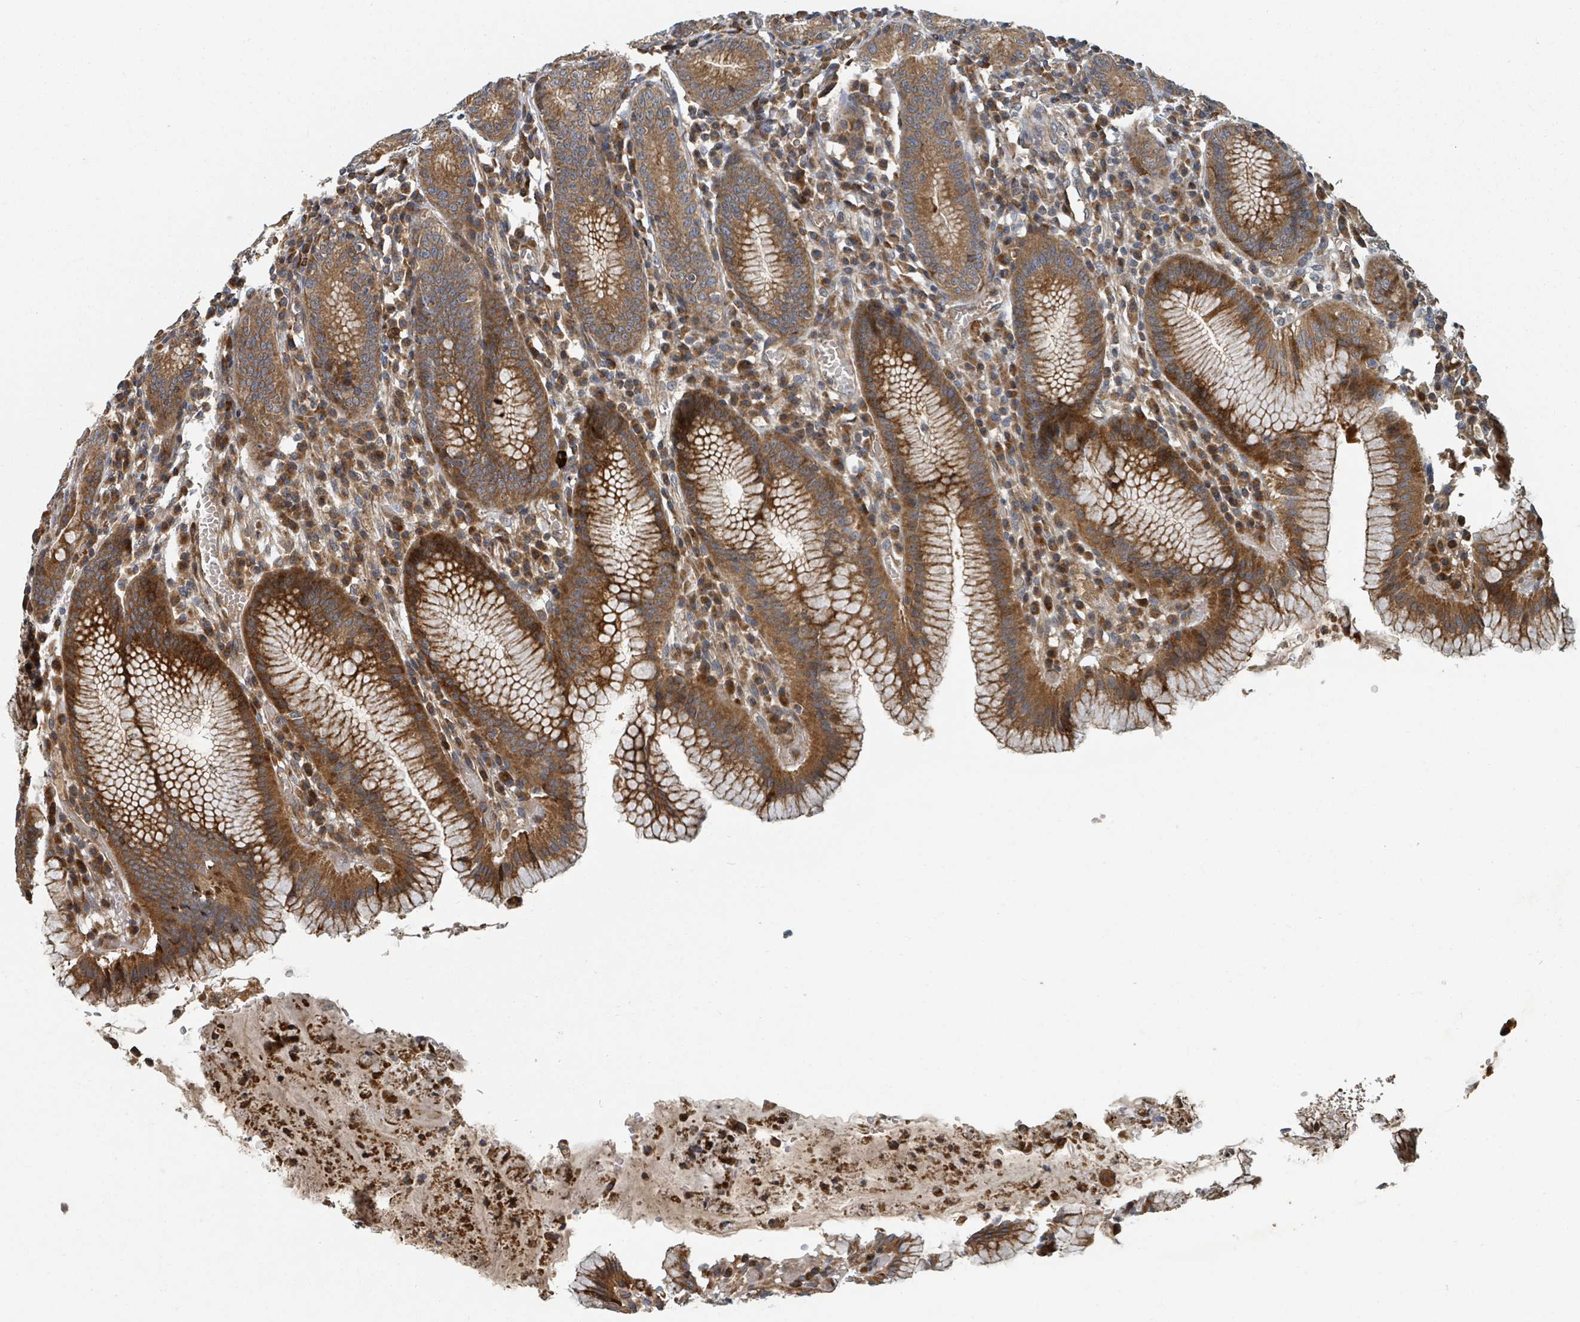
{"staining": {"intensity": "strong", "quantity": ">75%", "location": "cytoplasmic/membranous"}, "tissue": "stomach", "cell_type": "Glandular cells", "image_type": "normal", "snomed": [{"axis": "morphology", "description": "Normal tissue, NOS"}, {"axis": "topography", "description": "Stomach"}], "caption": "Approximately >75% of glandular cells in unremarkable stomach show strong cytoplasmic/membranous protein expression as visualized by brown immunohistochemical staining.", "gene": "DPM1", "patient": {"sex": "male", "age": 55}}